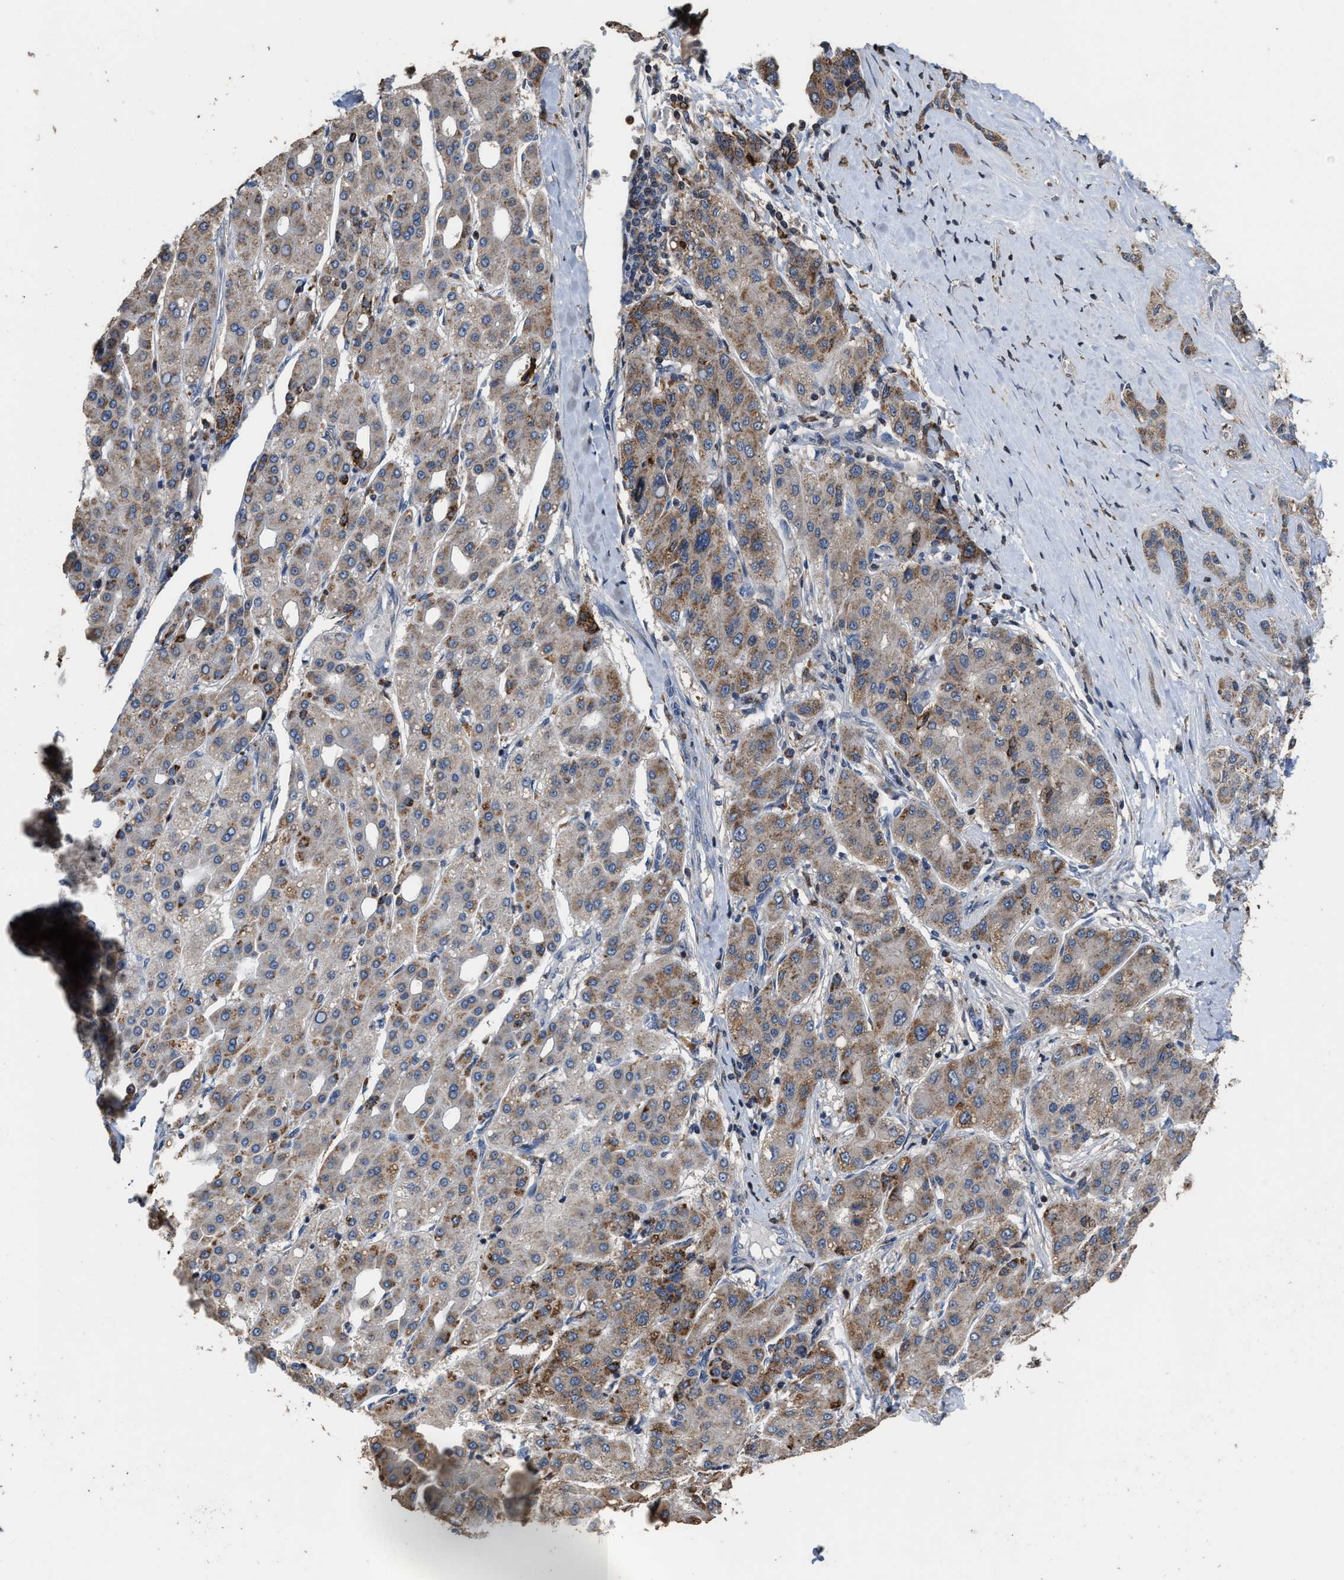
{"staining": {"intensity": "weak", "quantity": ">75%", "location": "cytoplasmic/membranous"}, "tissue": "liver cancer", "cell_type": "Tumor cells", "image_type": "cancer", "snomed": [{"axis": "morphology", "description": "Carcinoma, Hepatocellular, NOS"}, {"axis": "topography", "description": "Liver"}], "caption": "Immunohistochemistry of human liver cancer (hepatocellular carcinoma) shows low levels of weak cytoplasmic/membranous positivity in about >75% of tumor cells. The protein of interest is shown in brown color, while the nuclei are stained blue.", "gene": "TDRKH", "patient": {"sex": "male", "age": 65}}